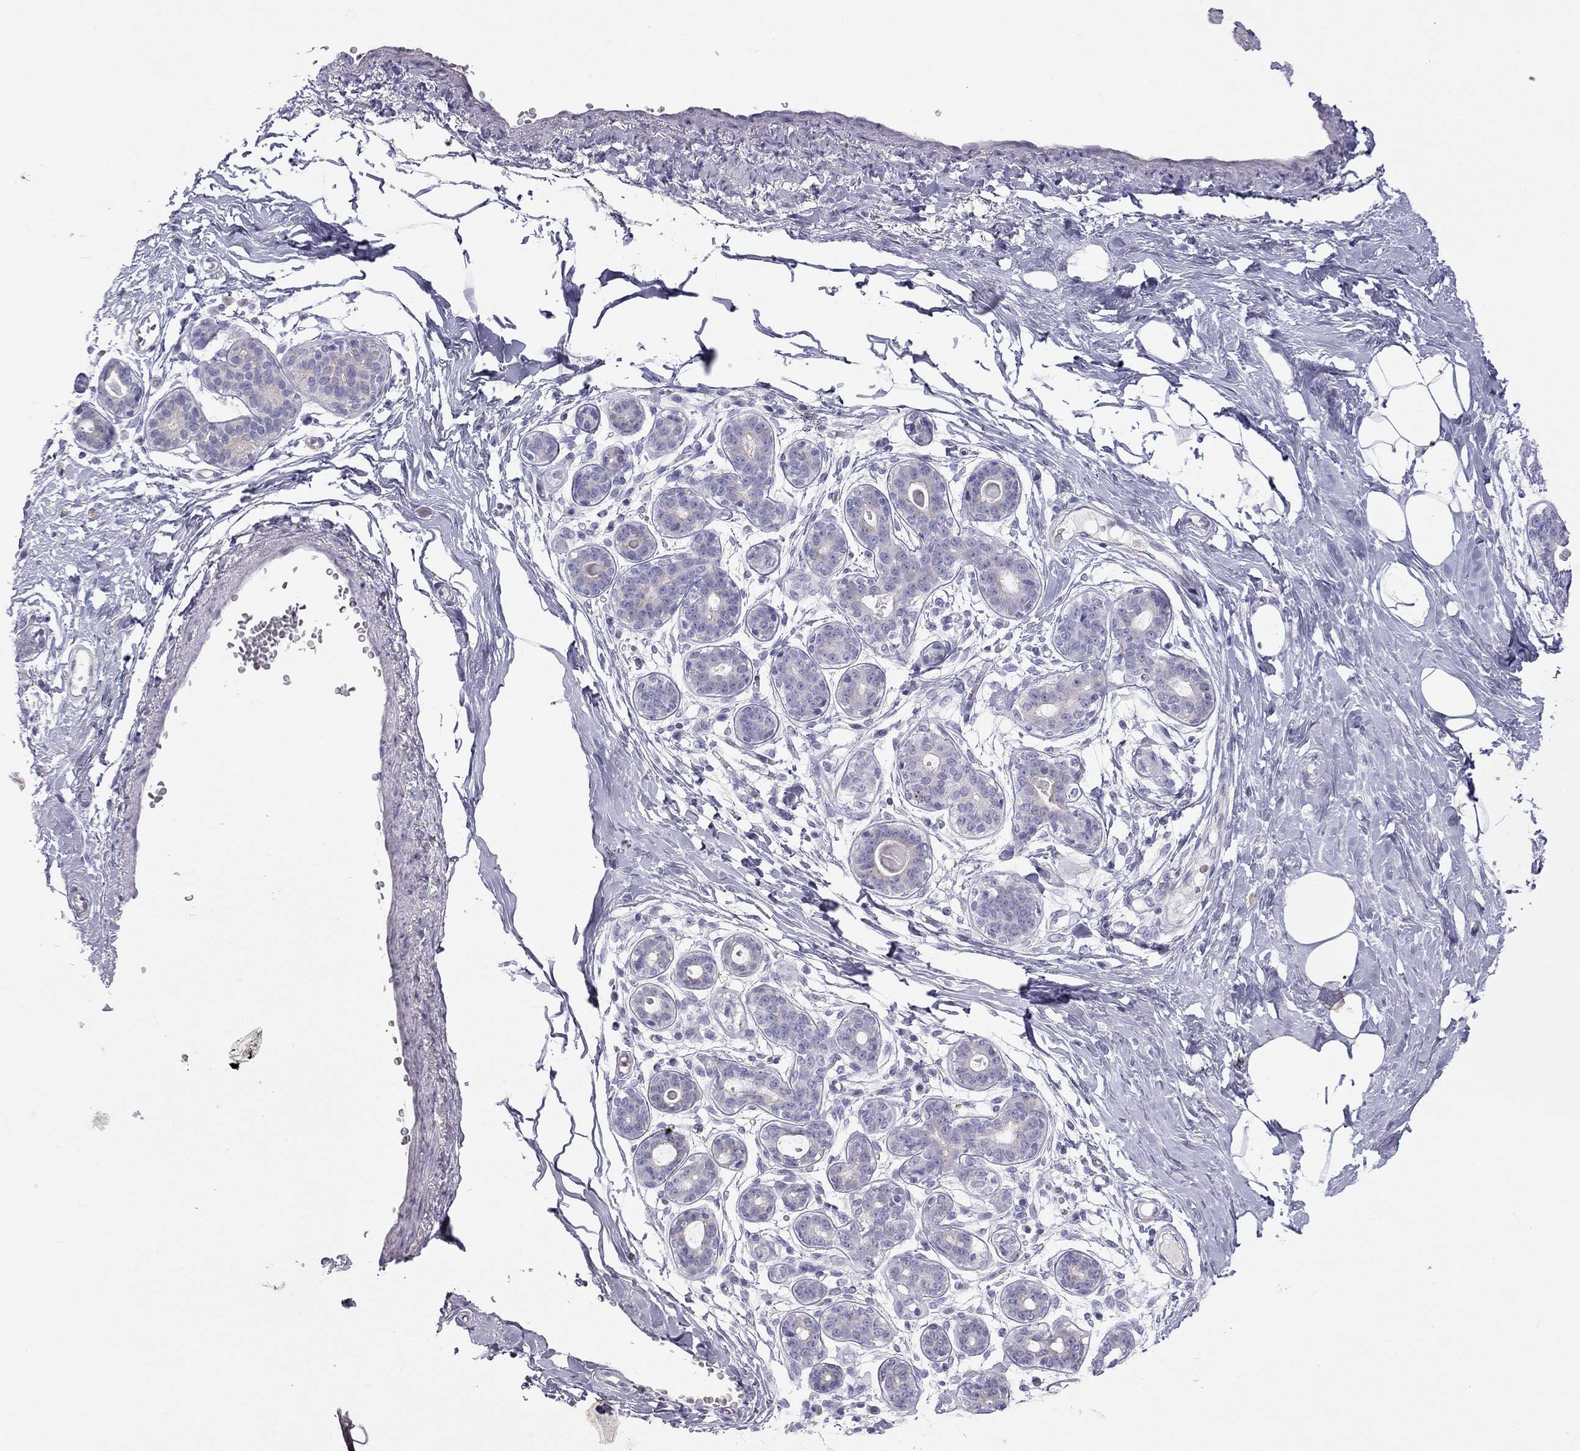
{"staining": {"intensity": "negative", "quantity": "none", "location": "none"}, "tissue": "breast", "cell_type": "Adipocytes", "image_type": "normal", "snomed": [{"axis": "morphology", "description": "Normal tissue, NOS"}, {"axis": "topography", "description": "Skin"}, {"axis": "topography", "description": "Breast"}], "caption": "Human breast stained for a protein using immunohistochemistry reveals no expression in adipocytes.", "gene": "TDRD6", "patient": {"sex": "female", "age": 43}}